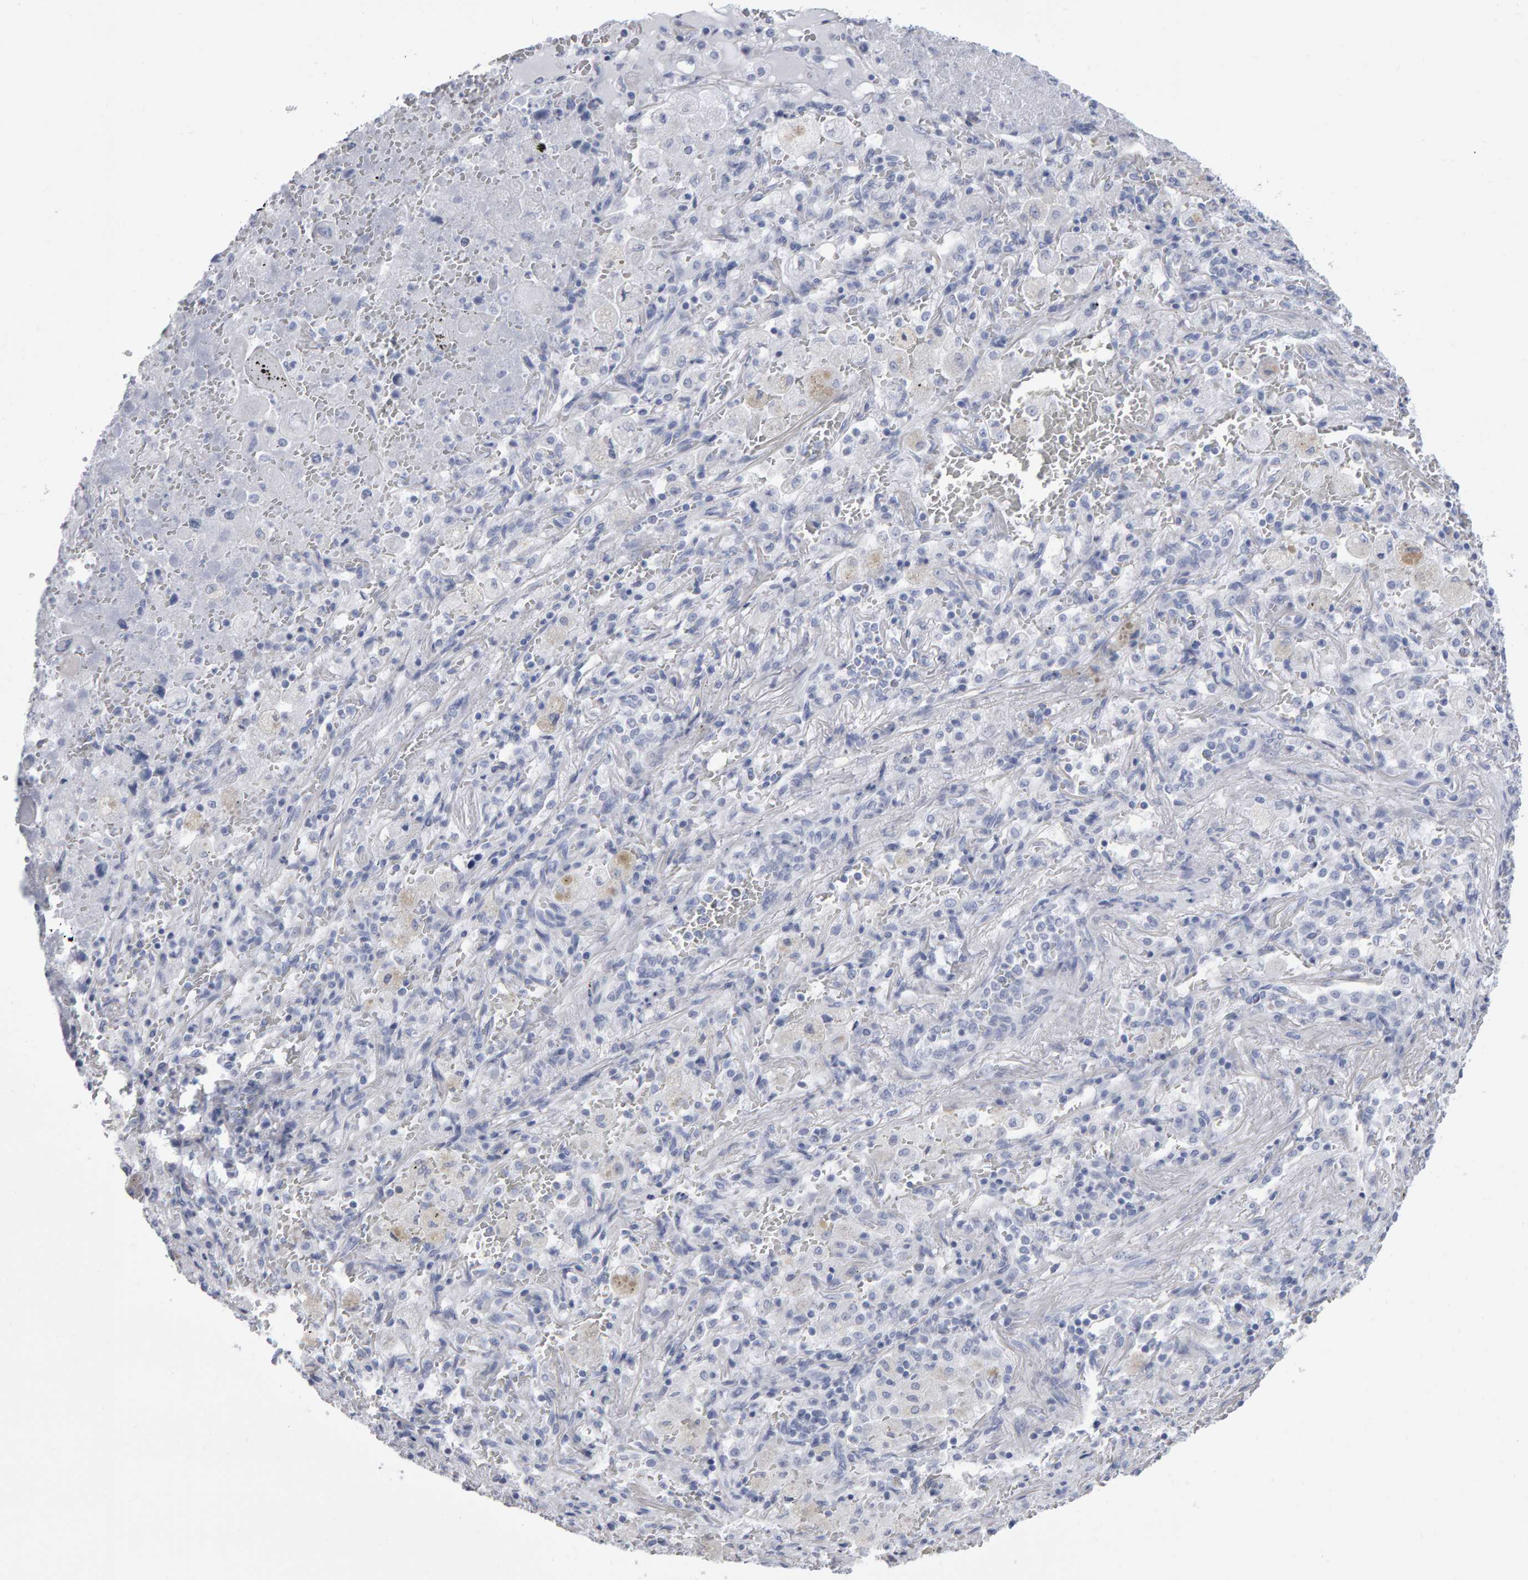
{"staining": {"intensity": "negative", "quantity": "none", "location": "none"}, "tissue": "lung cancer", "cell_type": "Tumor cells", "image_type": "cancer", "snomed": [{"axis": "morphology", "description": "Squamous cell carcinoma, NOS"}, {"axis": "topography", "description": "Lung"}], "caption": "DAB immunohistochemical staining of lung squamous cell carcinoma shows no significant positivity in tumor cells.", "gene": "NCDN", "patient": {"sex": "male", "age": 61}}